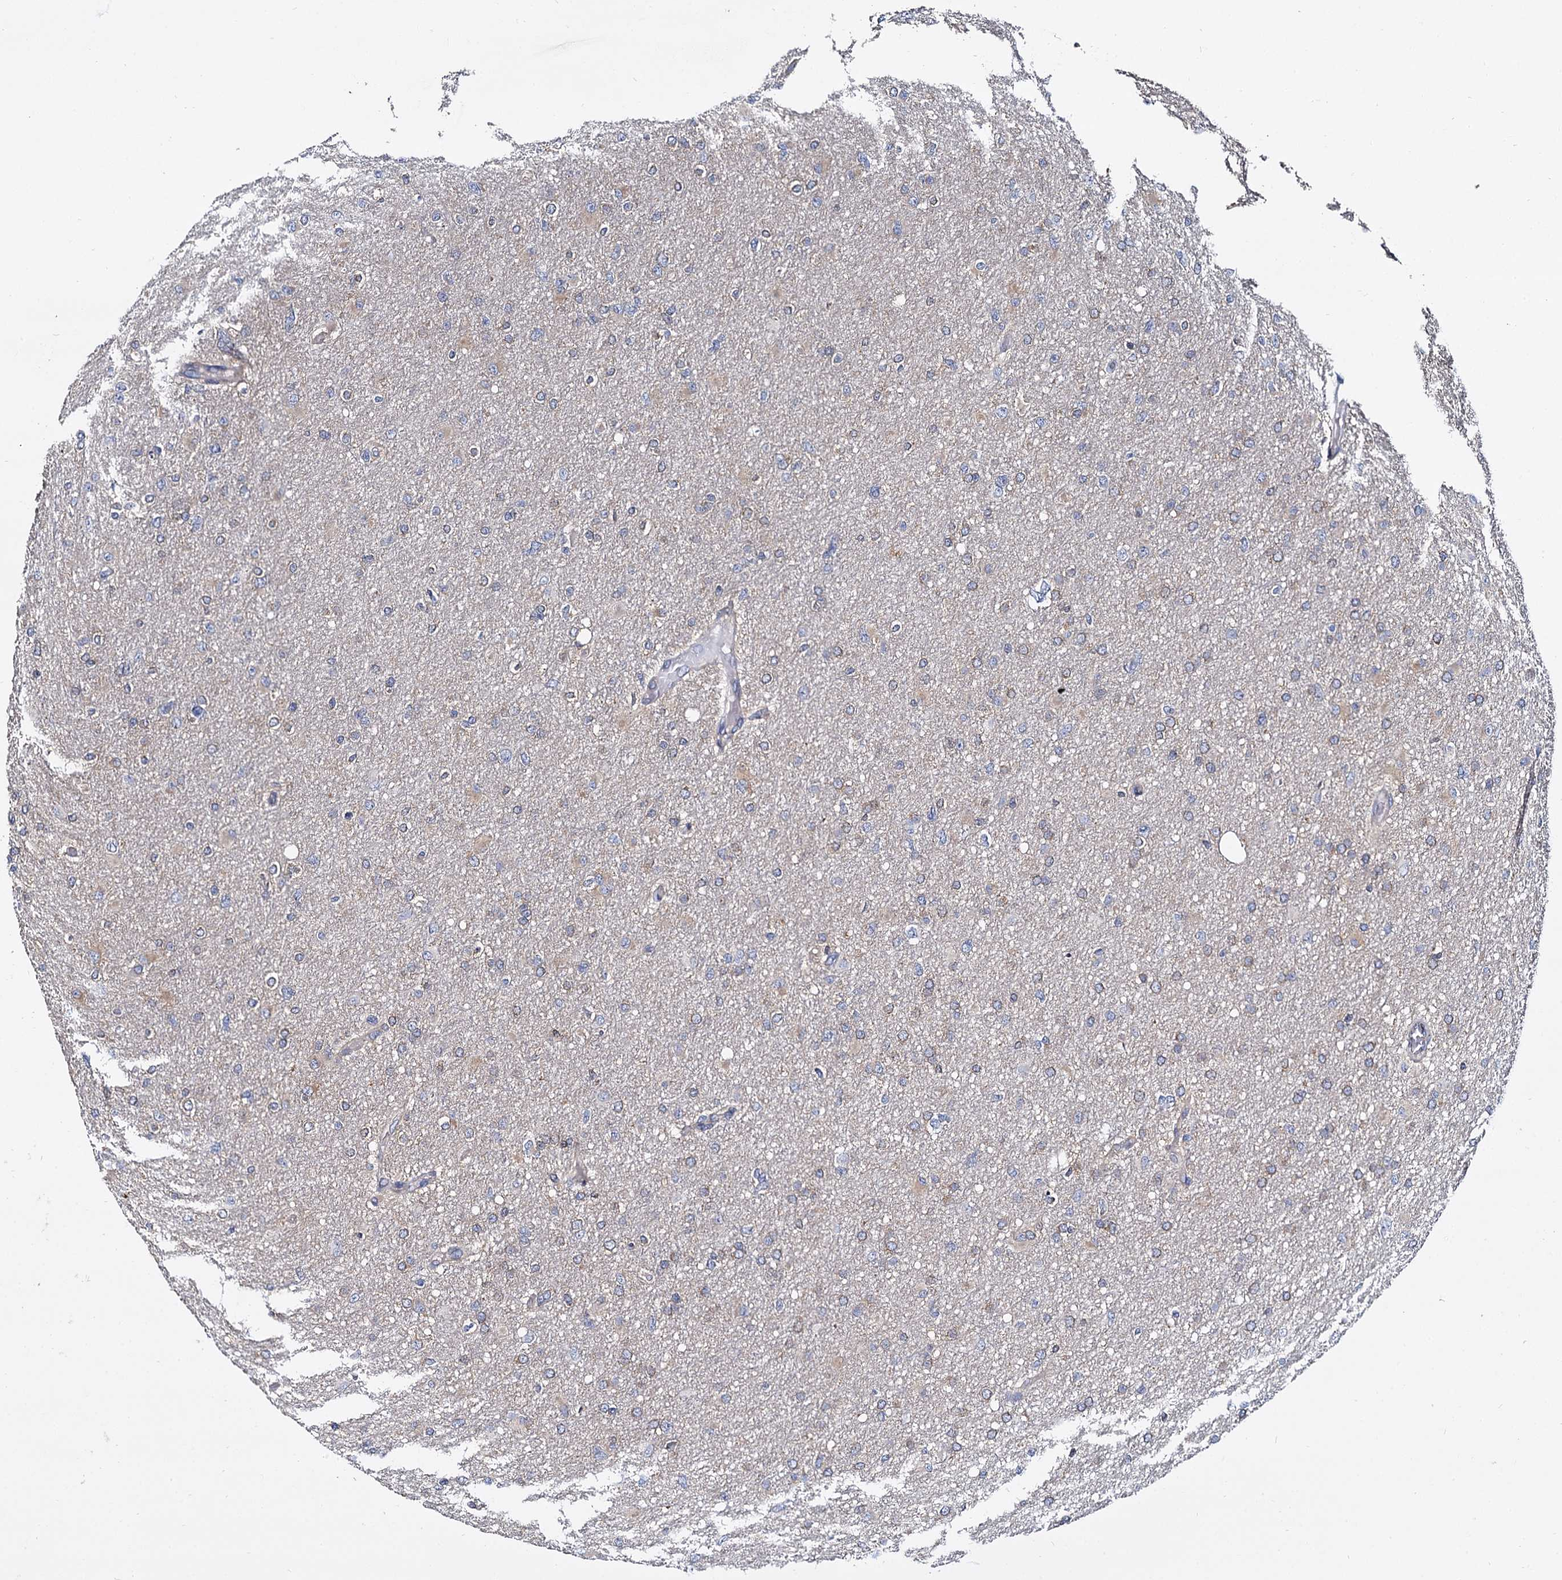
{"staining": {"intensity": "weak", "quantity": "<25%", "location": "cytoplasmic/membranous"}, "tissue": "glioma", "cell_type": "Tumor cells", "image_type": "cancer", "snomed": [{"axis": "morphology", "description": "Glioma, malignant, High grade"}, {"axis": "topography", "description": "Cerebral cortex"}], "caption": "Tumor cells show no significant expression in malignant glioma (high-grade).", "gene": "ANKRD13A", "patient": {"sex": "female", "age": 36}}